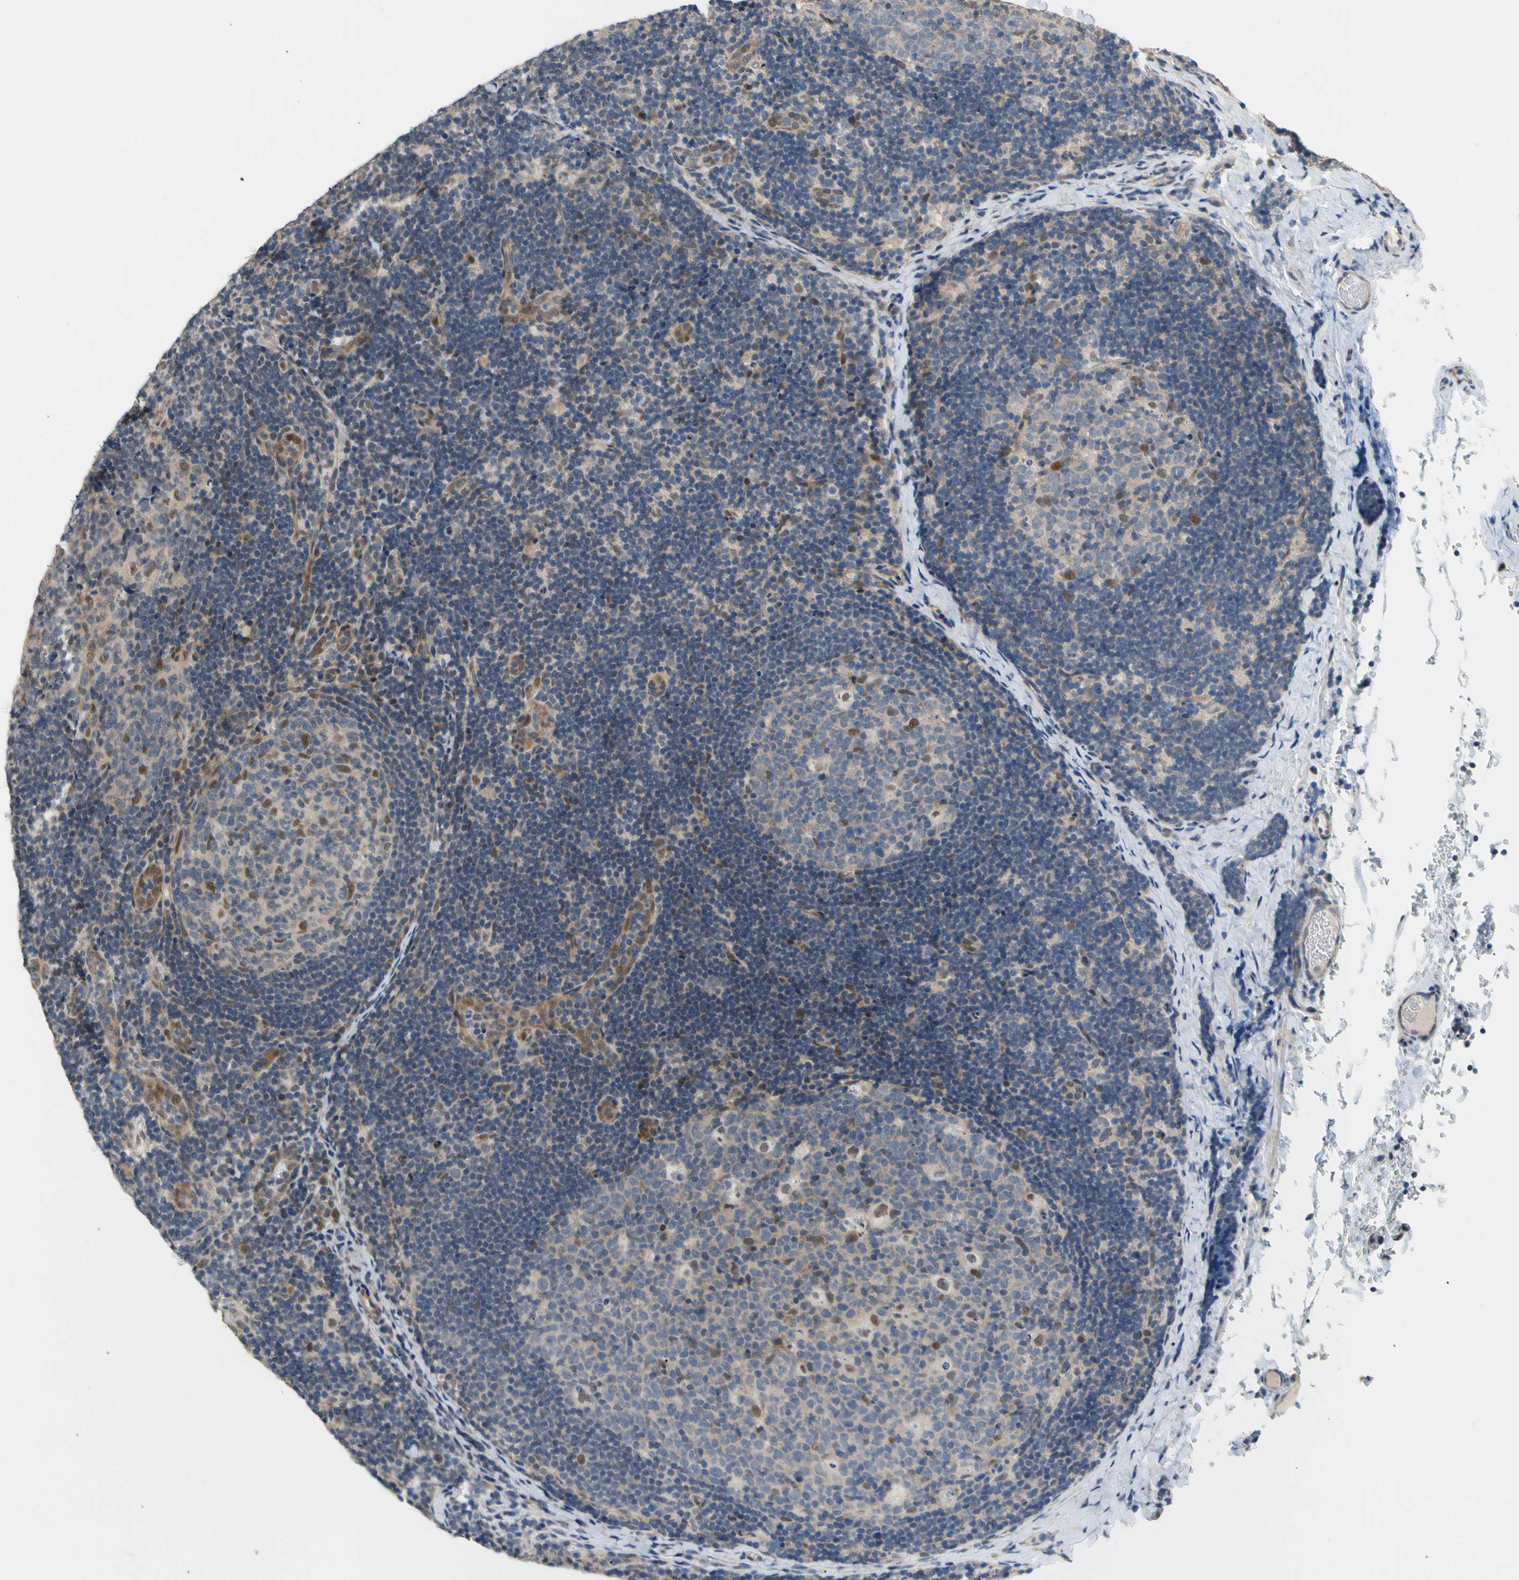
{"staining": {"intensity": "weak", "quantity": "25%-75%", "location": "cytoplasmic/membranous,nuclear"}, "tissue": "lymph node", "cell_type": "Germinal center cells", "image_type": "normal", "snomed": [{"axis": "morphology", "description": "Normal tissue, NOS"}, {"axis": "topography", "description": "Lymph node"}], "caption": "Protein expression by immunohistochemistry exhibits weak cytoplasmic/membranous,nuclear positivity in about 25%-75% of germinal center cells in unremarkable lymph node.", "gene": "NGEF", "patient": {"sex": "female", "age": 14}}